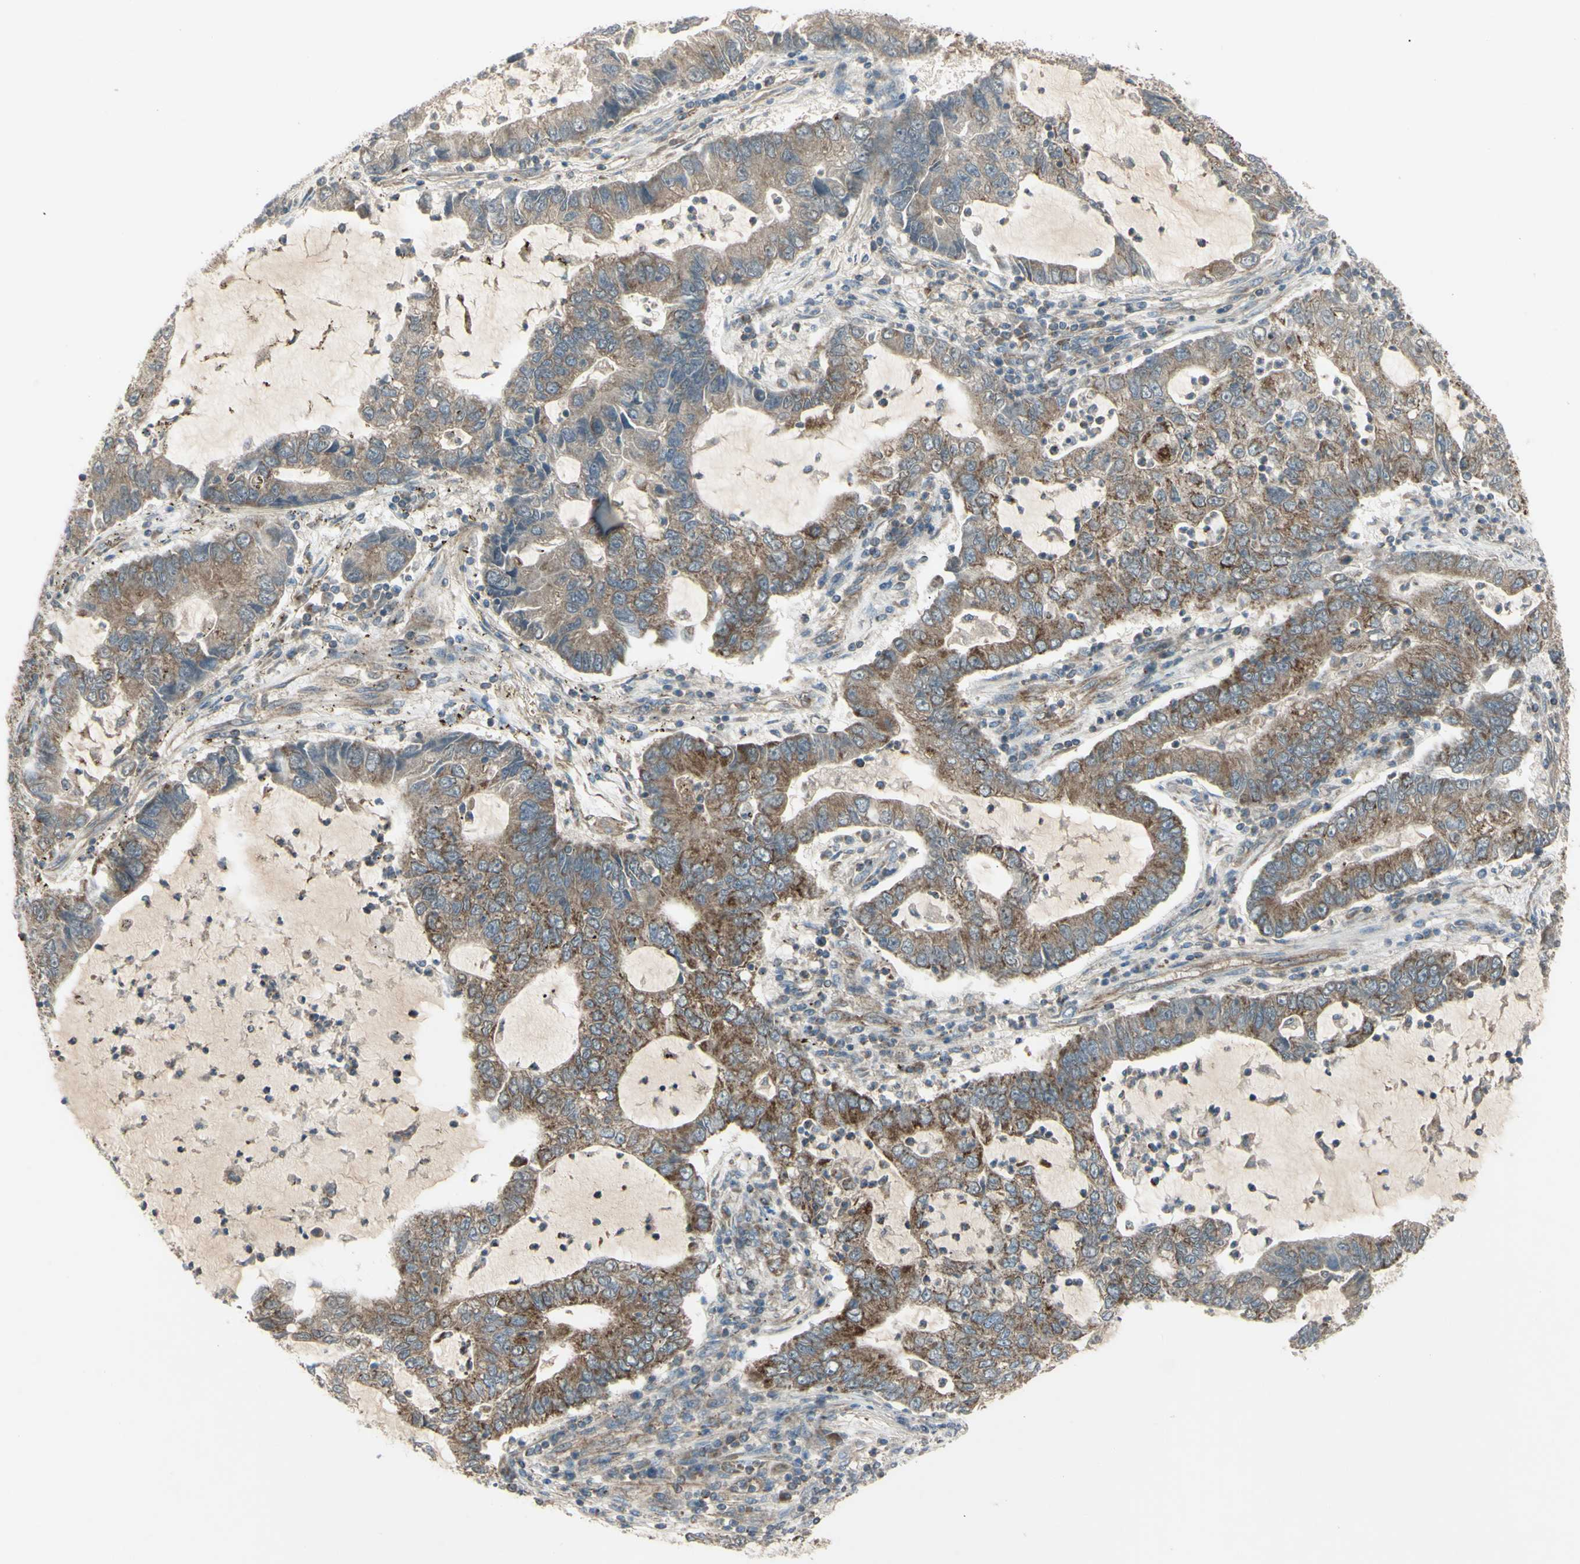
{"staining": {"intensity": "moderate", "quantity": ">75%", "location": "cytoplasmic/membranous"}, "tissue": "lung cancer", "cell_type": "Tumor cells", "image_type": "cancer", "snomed": [{"axis": "morphology", "description": "Adenocarcinoma, NOS"}, {"axis": "topography", "description": "Lung"}], "caption": "Lung cancer was stained to show a protein in brown. There is medium levels of moderate cytoplasmic/membranous positivity in approximately >75% of tumor cells. The staining was performed using DAB to visualize the protein expression in brown, while the nuclei were stained in blue with hematoxylin (Magnification: 20x).", "gene": "CYB5R1", "patient": {"sex": "female", "age": 51}}